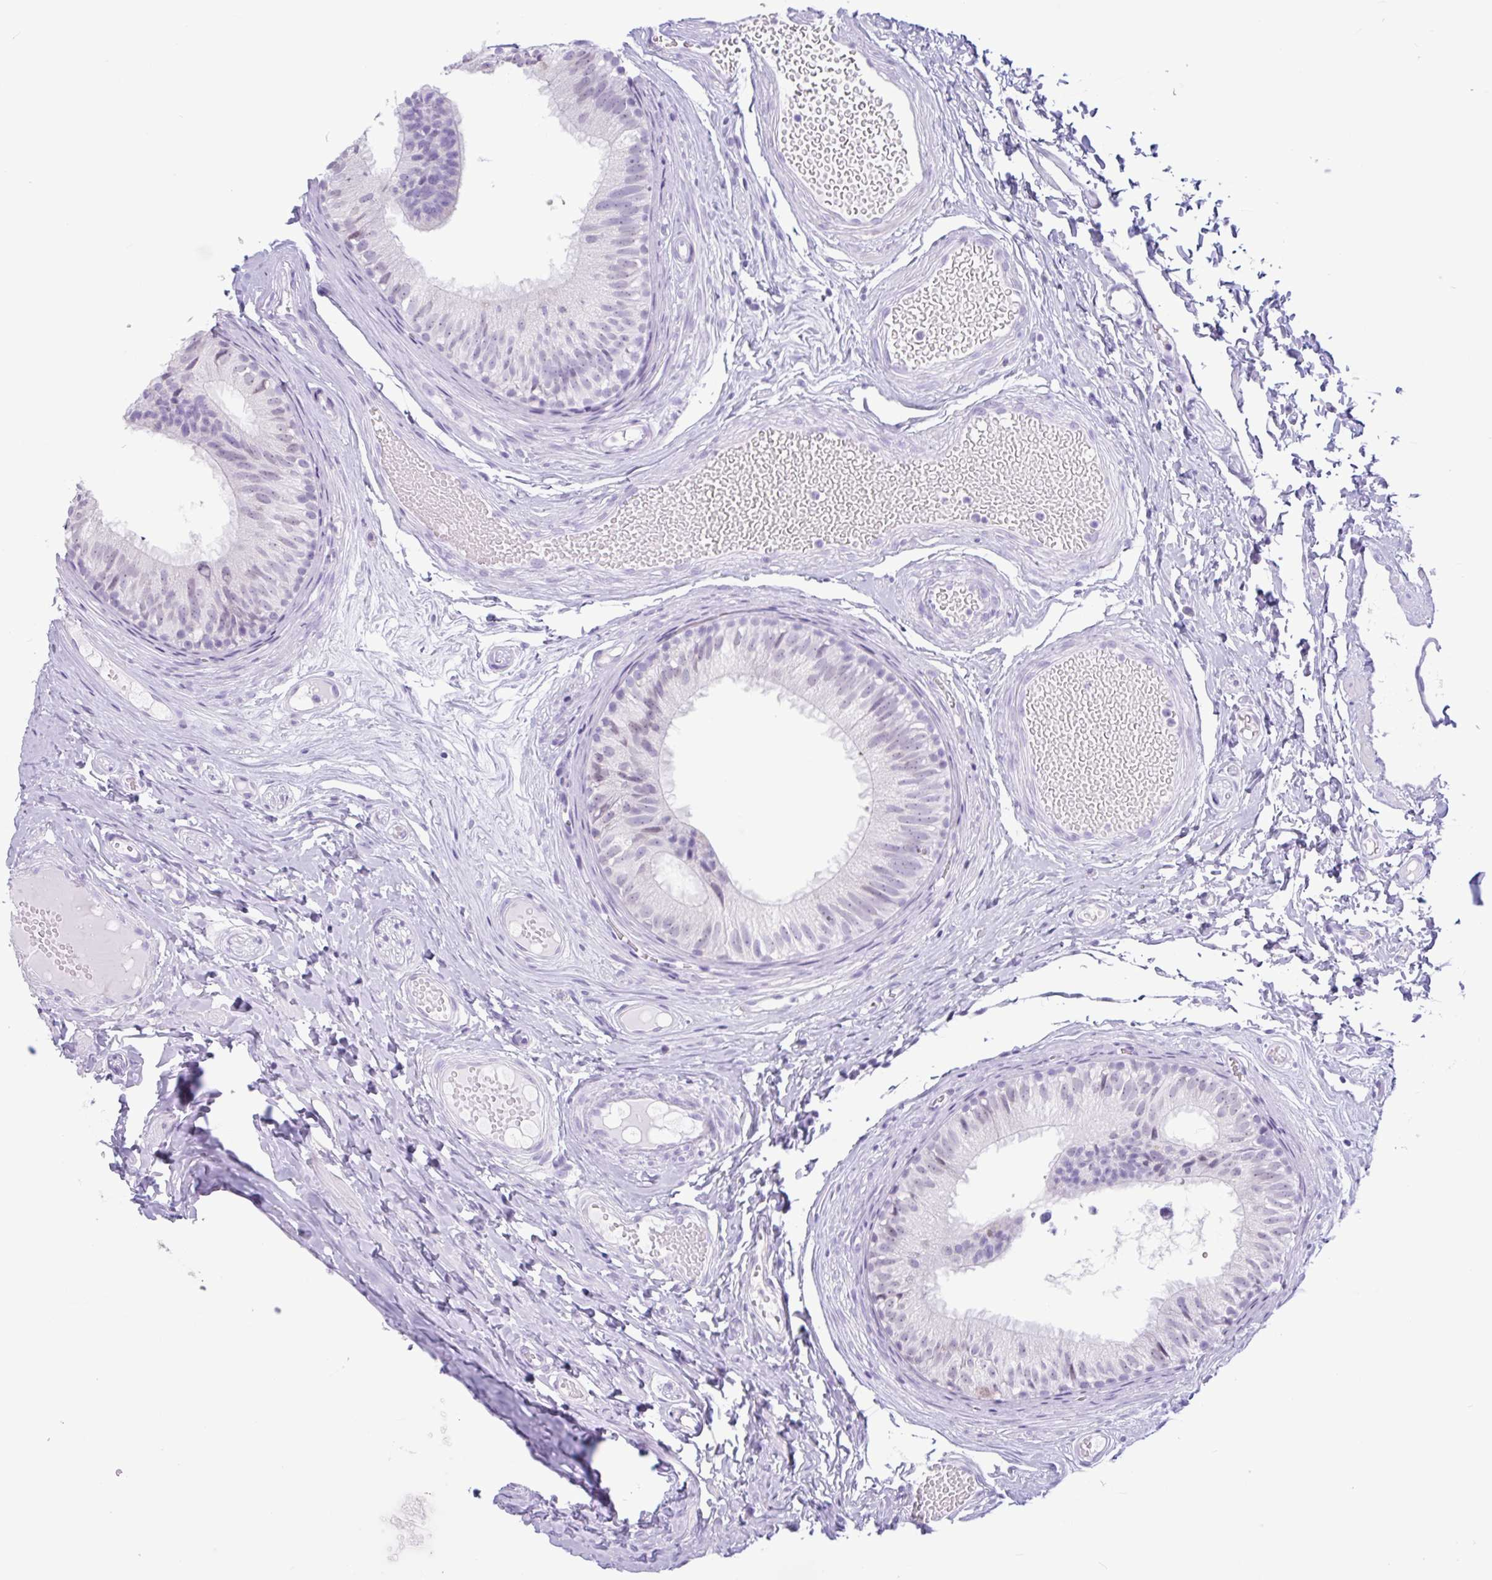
{"staining": {"intensity": "negative", "quantity": "none", "location": "none"}, "tissue": "epididymis", "cell_type": "Glandular cells", "image_type": "normal", "snomed": [{"axis": "morphology", "description": "Normal tissue, NOS"}, {"axis": "morphology", "description": "Seminoma, NOS"}, {"axis": "topography", "description": "Testis"}, {"axis": "topography", "description": "Epididymis"}], "caption": "Immunohistochemical staining of unremarkable human epididymis exhibits no significant expression in glandular cells.", "gene": "CTSE", "patient": {"sex": "male", "age": 34}}